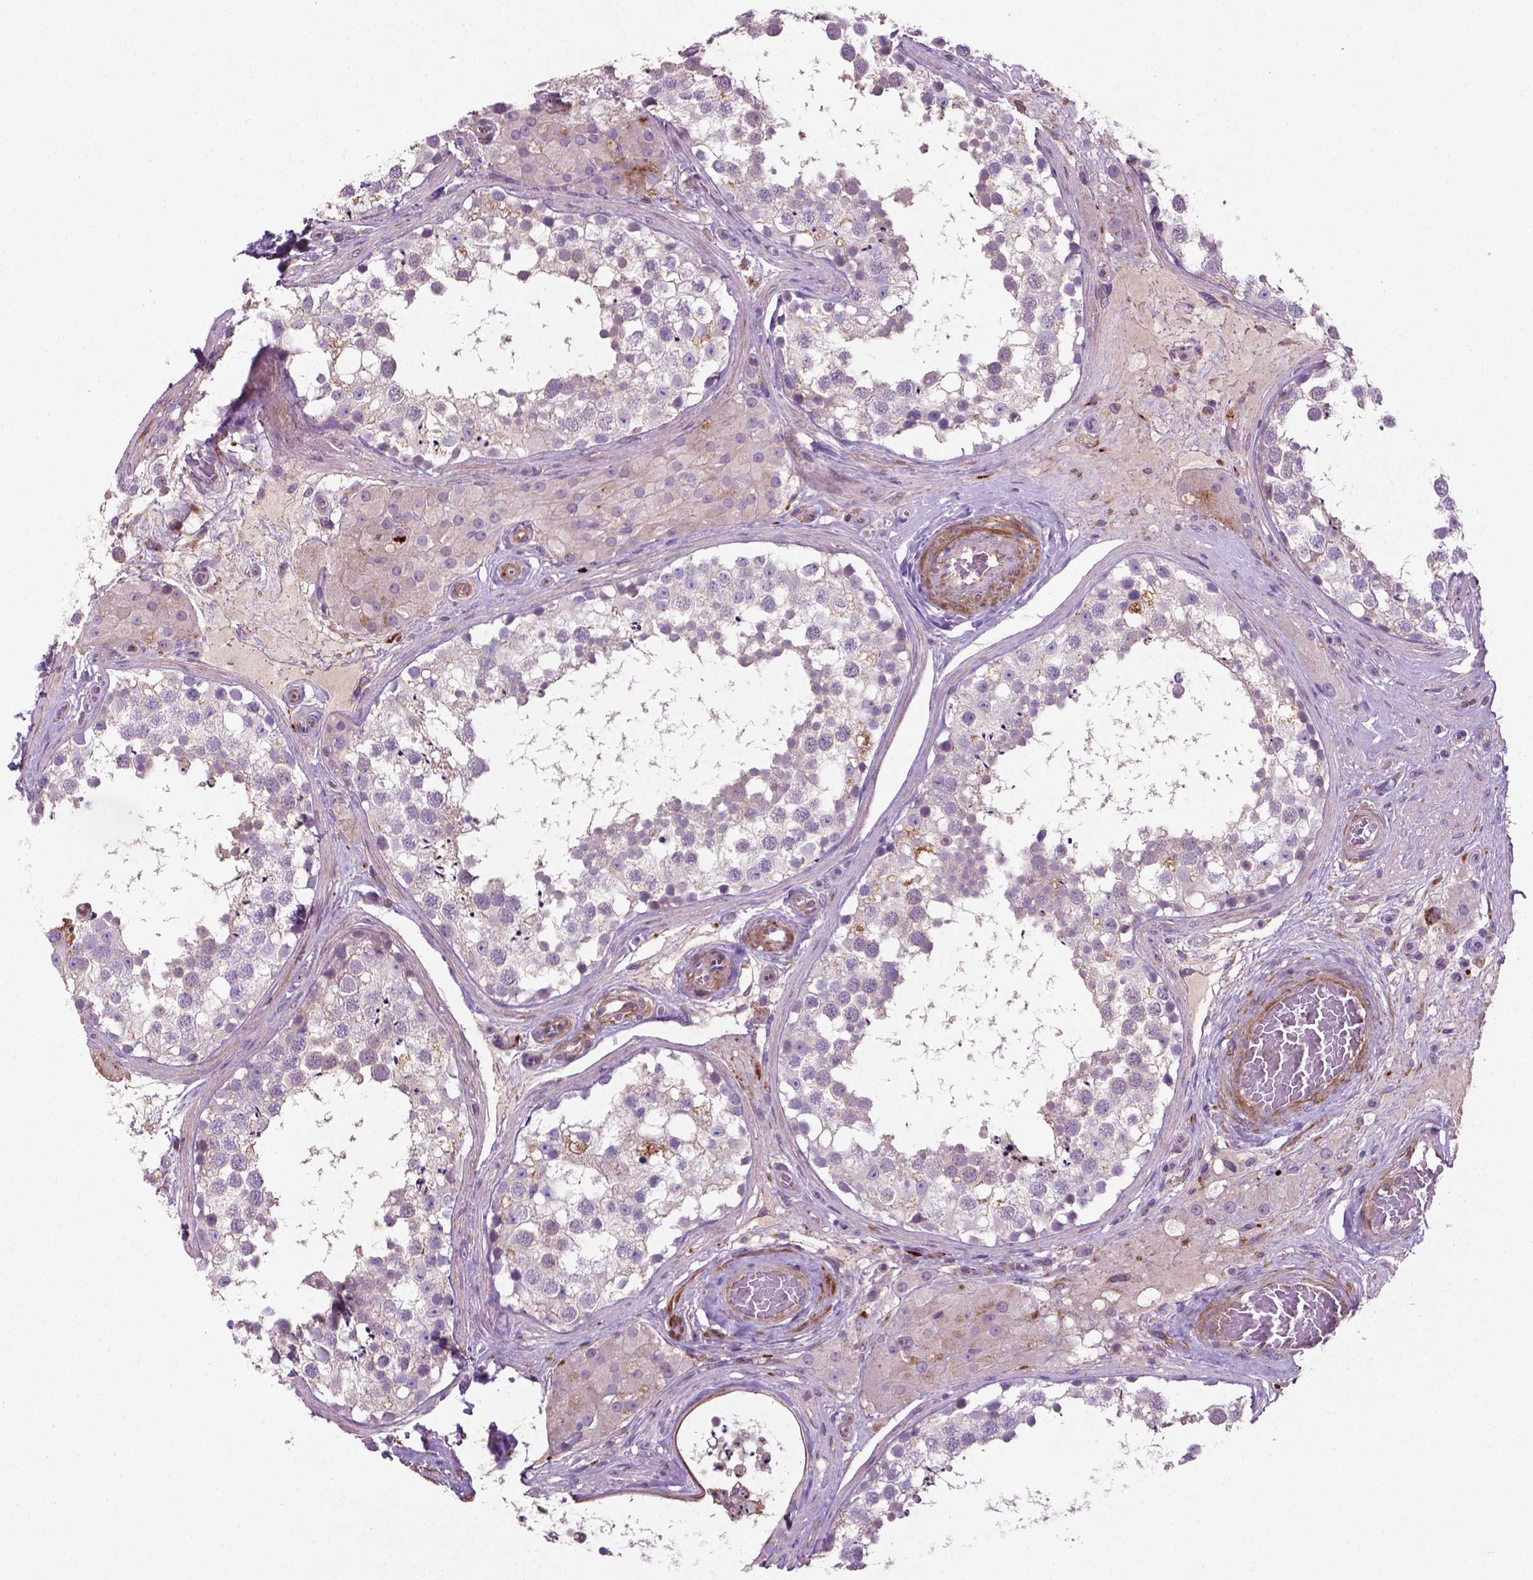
{"staining": {"intensity": "negative", "quantity": "none", "location": "none"}, "tissue": "testis", "cell_type": "Cells in seminiferous ducts", "image_type": "normal", "snomed": [{"axis": "morphology", "description": "Normal tissue, NOS"}, {"axis": "morphology", "description": "Seminoma, NOS"}, {"axis": "topography", "description": "Testis"}], "caption": "Immunohistochemistry (IHC) photomicrograph of benign human testis stained for a protein (brown), which exhibits no expression in cells in seminiferous ducts.", "gene": "BMP4", "patient": {"sex": "male", "age": 65}}